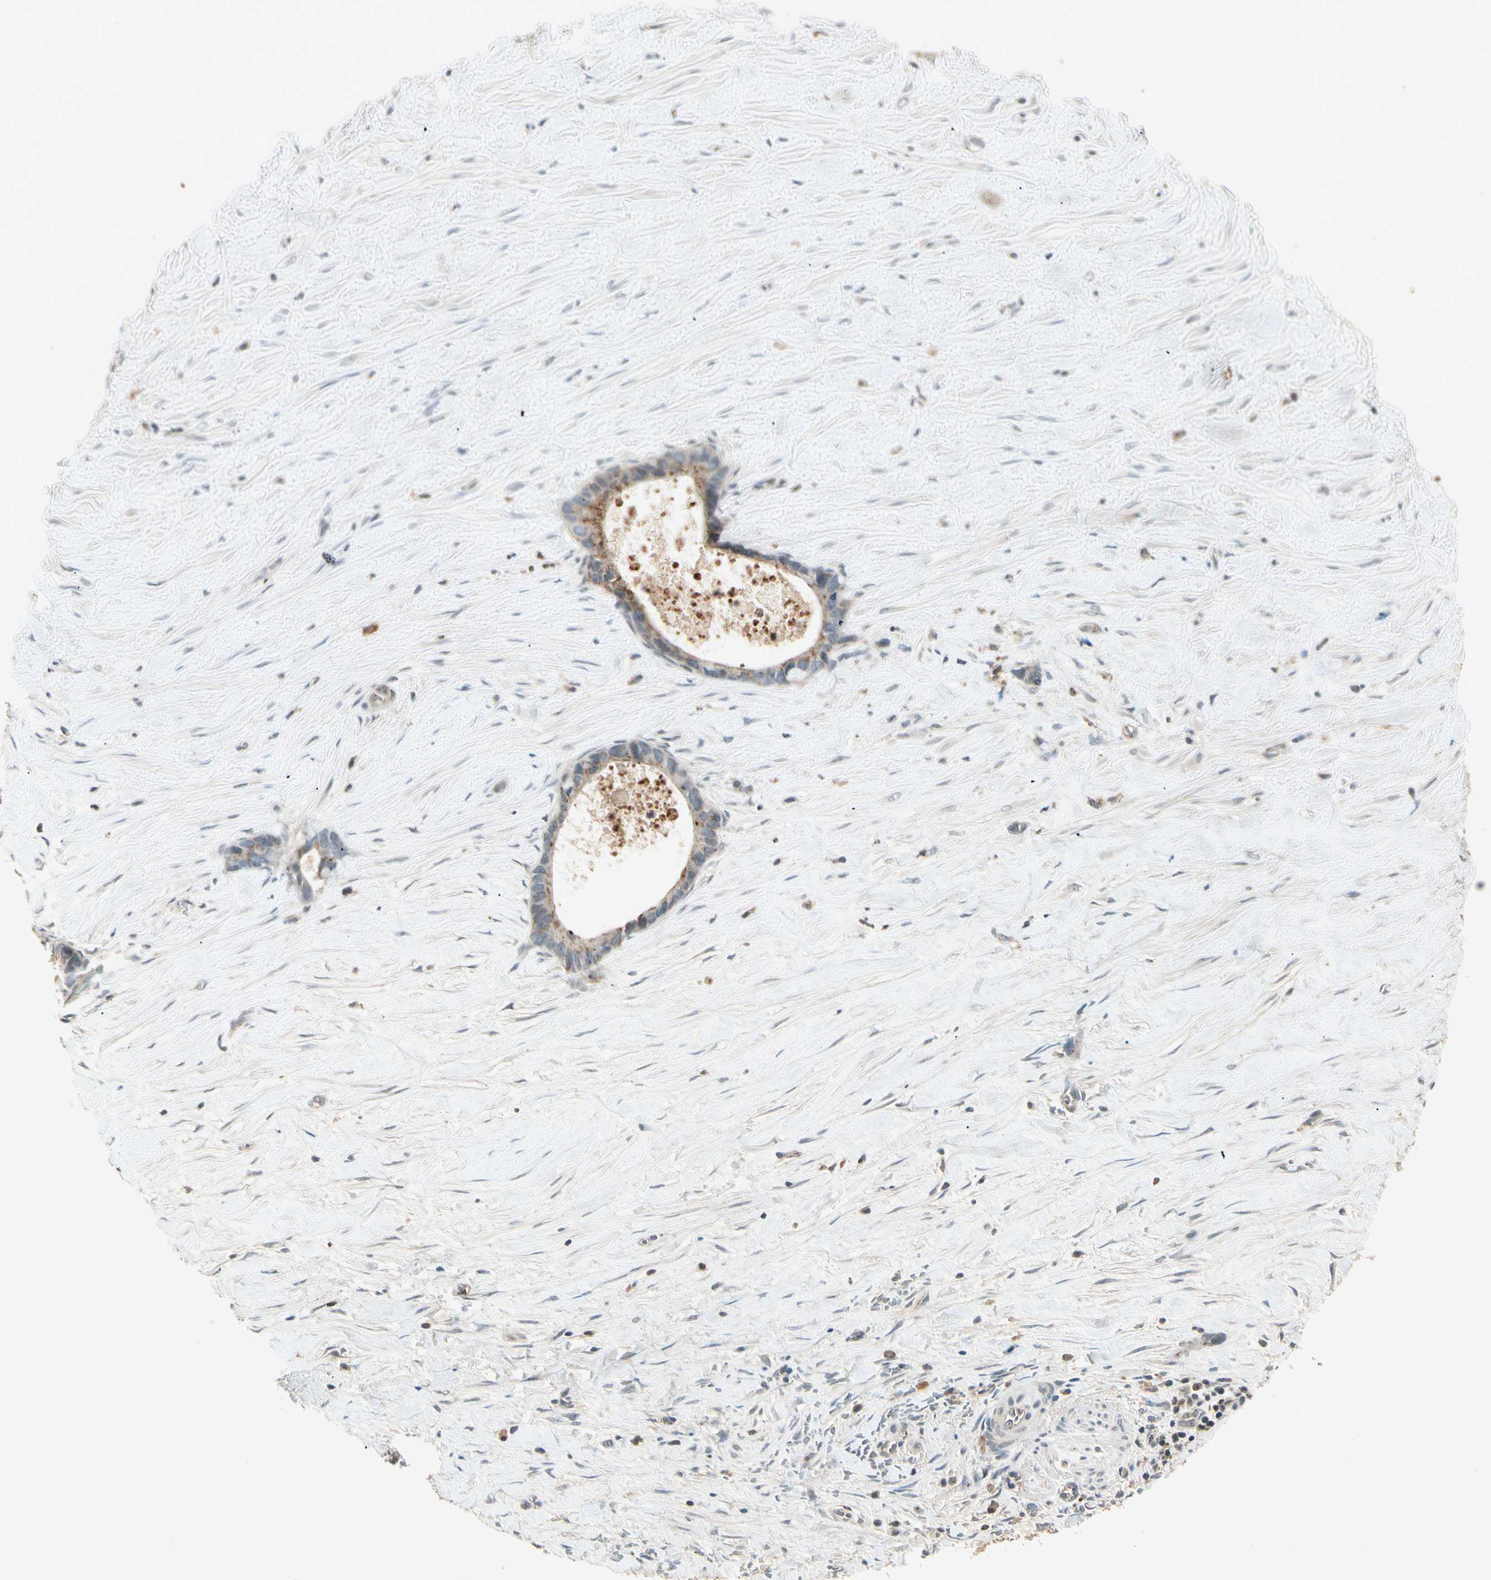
{"staining": {"intensity": "moderate", "quantity": "<25%", "location": "cytoplasmic/membranous"}, "tissue": "liver cancer", "cell_type": "Tumor cells", "image_type": "cancer", "snomed": [{"axis": "morphology", "description": "Cholangiocarcinoma"}, {"axis": "topography", "description": "Liver"}], "caption": "Liver cancer tissue exhibits moderate cytoplasmic/membranous staining in about <25% of tumor cells, visualized by immunohistochemistry.", "gene": "FLOT1", "patient": {"sex": "female", "age": 55}}